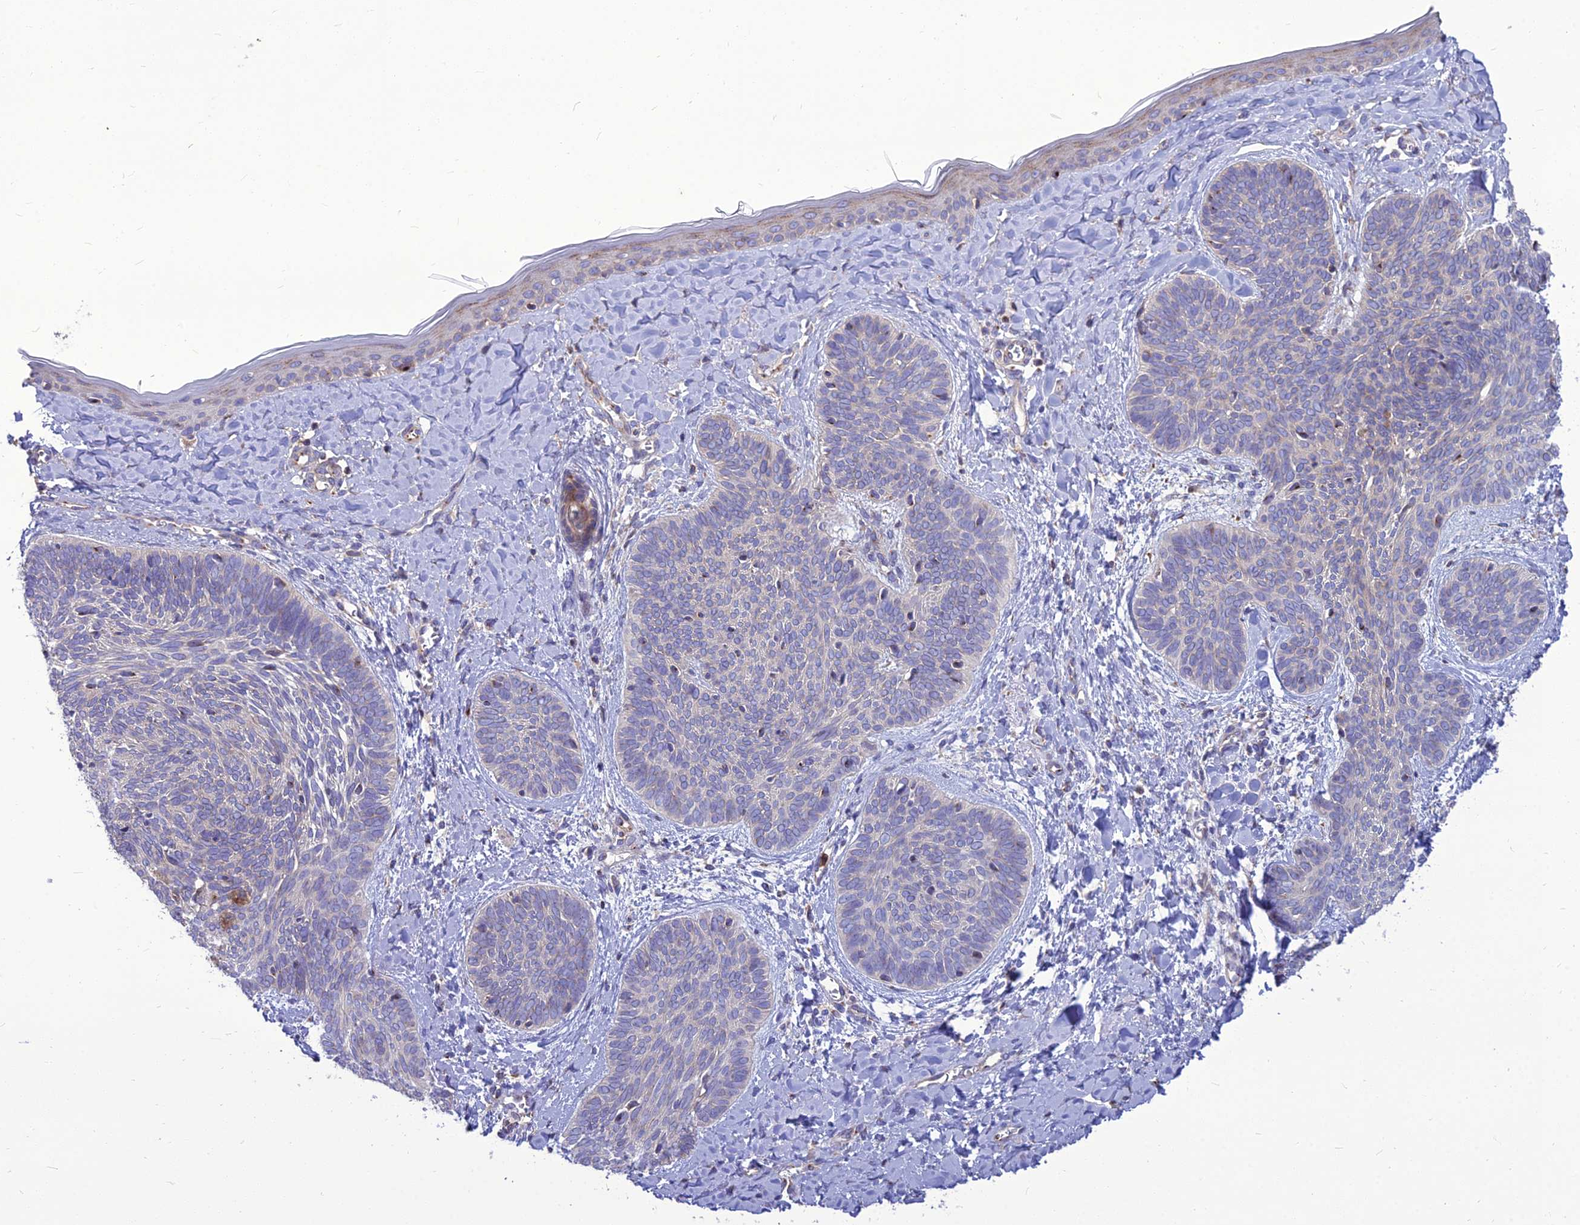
{"staining": {"intensity": "negative", "quantity": "none", "location": "none"}, "tissue": "skin cancer", "cell_type": "Tumor cells", "image_type": "cancer", "snomed": [{"axis": "morphology", "description": "Basal cell carcinoma"}, {"axis": "topography", "description": "Skin"}], "caption": "This is a image of IHC staining of basal cell carcinoma (skin), which shows no positivity in tumor cells. (DAB immunohistochemistry, high magnification).", "gene": "SPRYD7", "patient": {"sex": "female", "age": 81}}